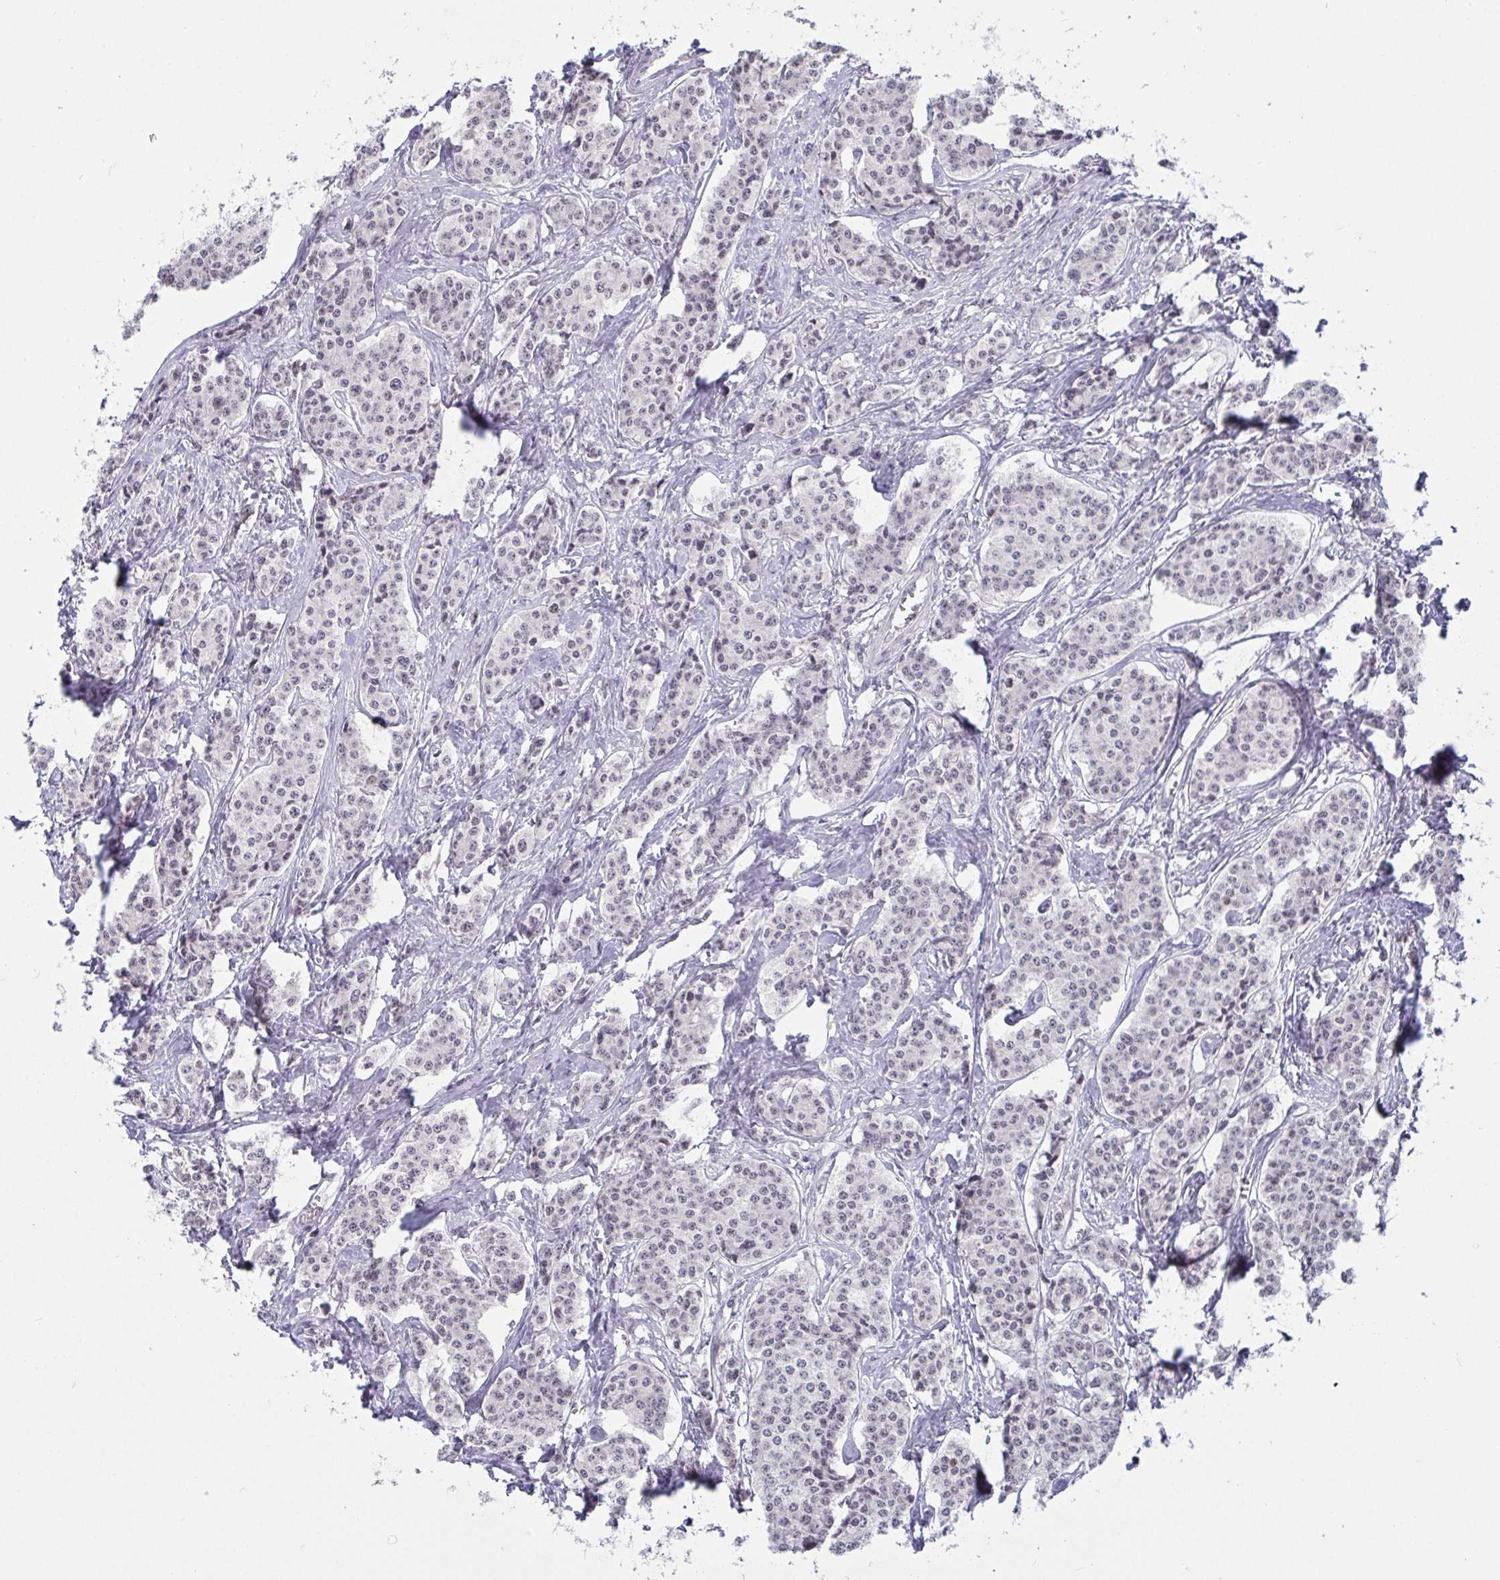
{"staining": {"intensity": "negative", "quantity": "none", "location": "none"}, "tissue": "carcinoid", "cell_type": "Tumor cells", "image_type": "cancer", "snomed": [{"axis": "morphology", "description": "Carcinoid, malignant, NOS"}, {"axis": "topography", "description": "Small intestine"}], "caption": "Human carcinoid stained for a protein using immunohistochemistry (IHC) demonstrates no staining in tumor cells.", "gene": "SUPT16H", "patient": {"sex": "female", "age": 64}}